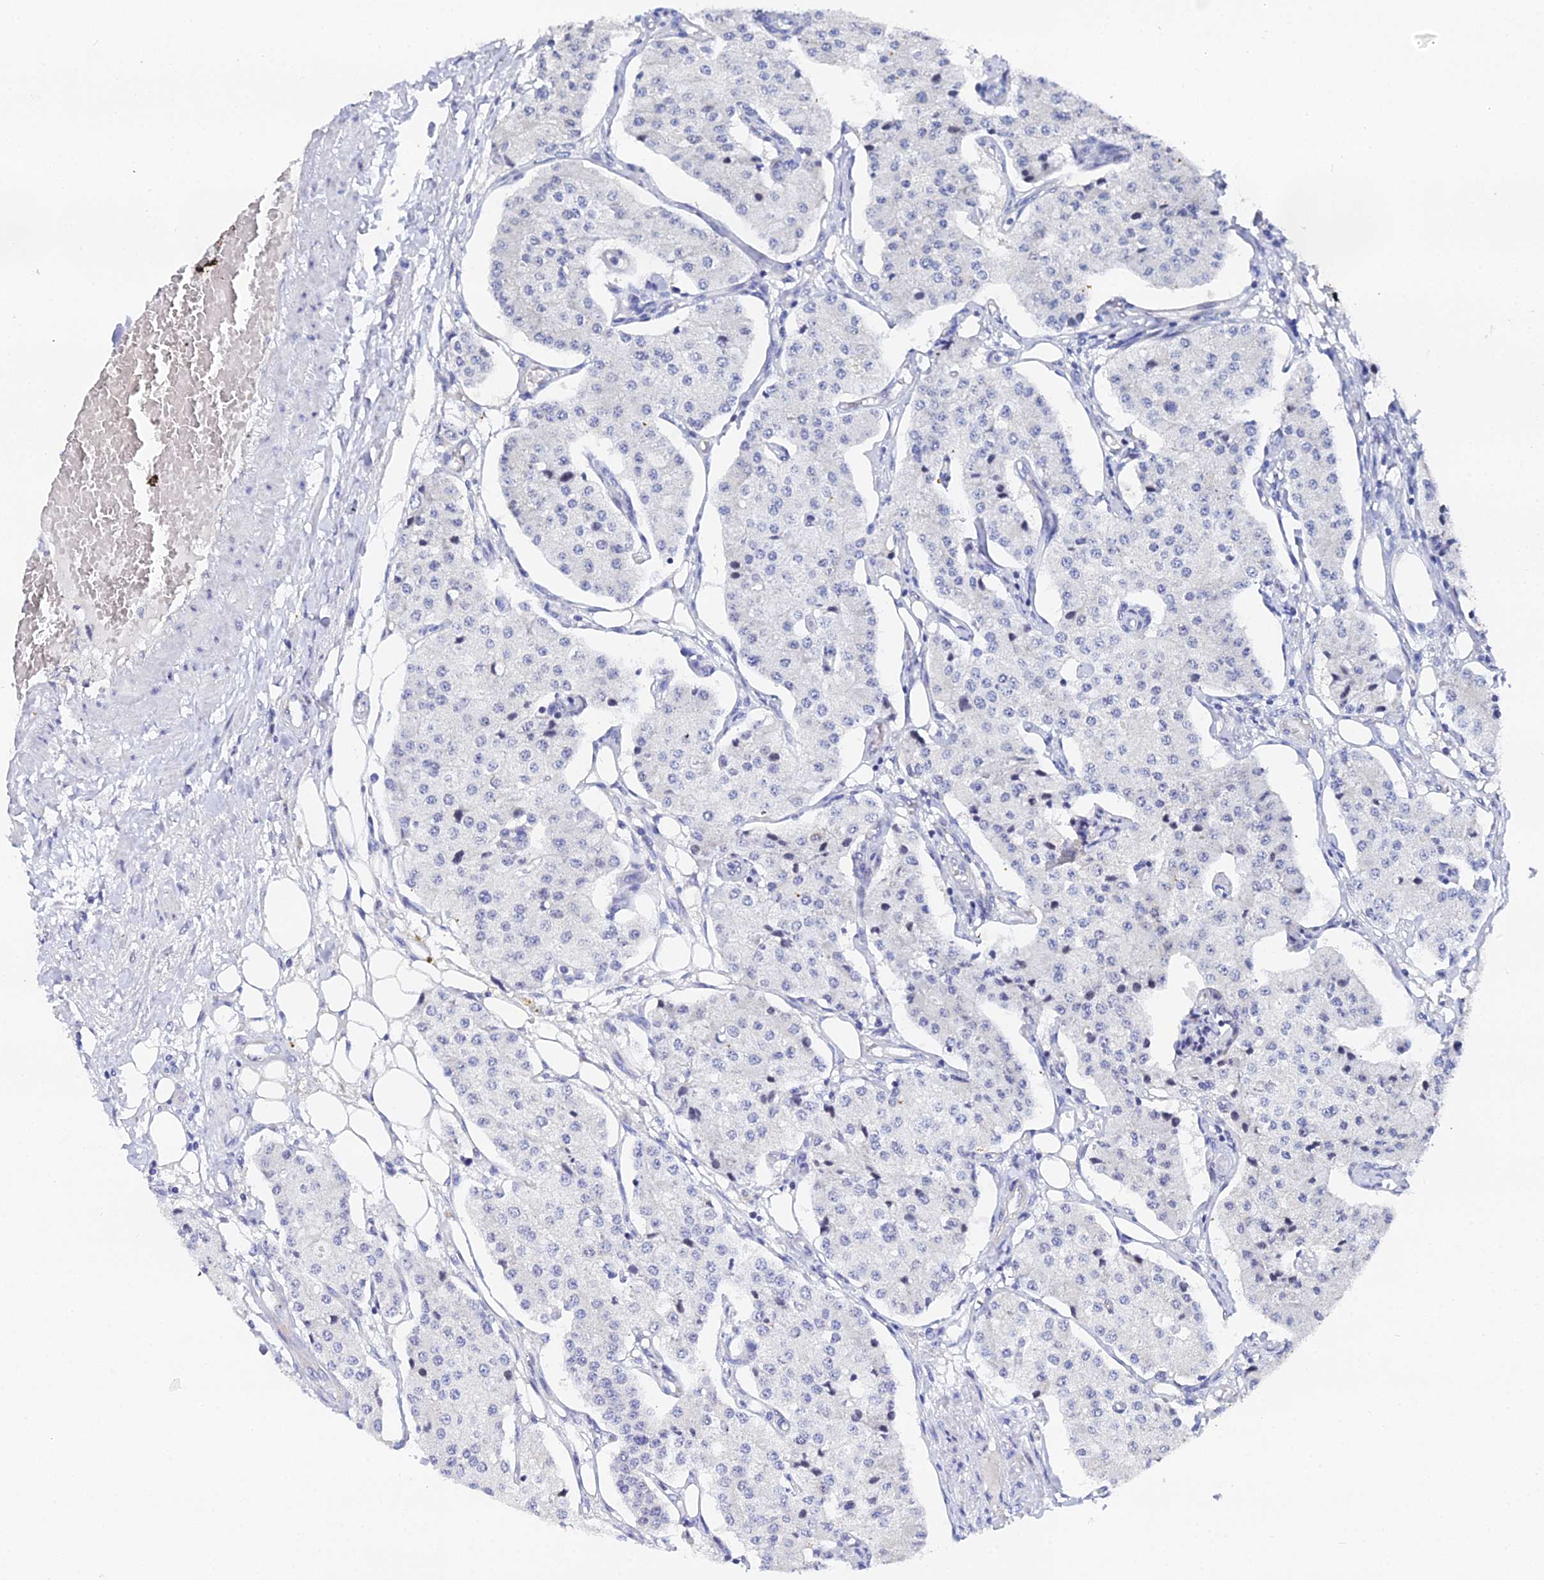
{"staining": {"intensity": "negative", "quantity": "none", "location": "none"}, "tissue": "carcinoid", "cell_type": "Tumor cells", "image_type": "cancer", "snomed": [{"axis": "morphology", "description": "Carcinoid, malignant, NOS"}, {"axis": "topography", "description": "Colon"}], "caption": "This is an immunohistochemistry (IHC) photomicrograph of carcinoid (malignant). There is no positivity in tumor cells.", "gene": "ENSG00000268674", "patient": {"sex": "female", "age": 52}}